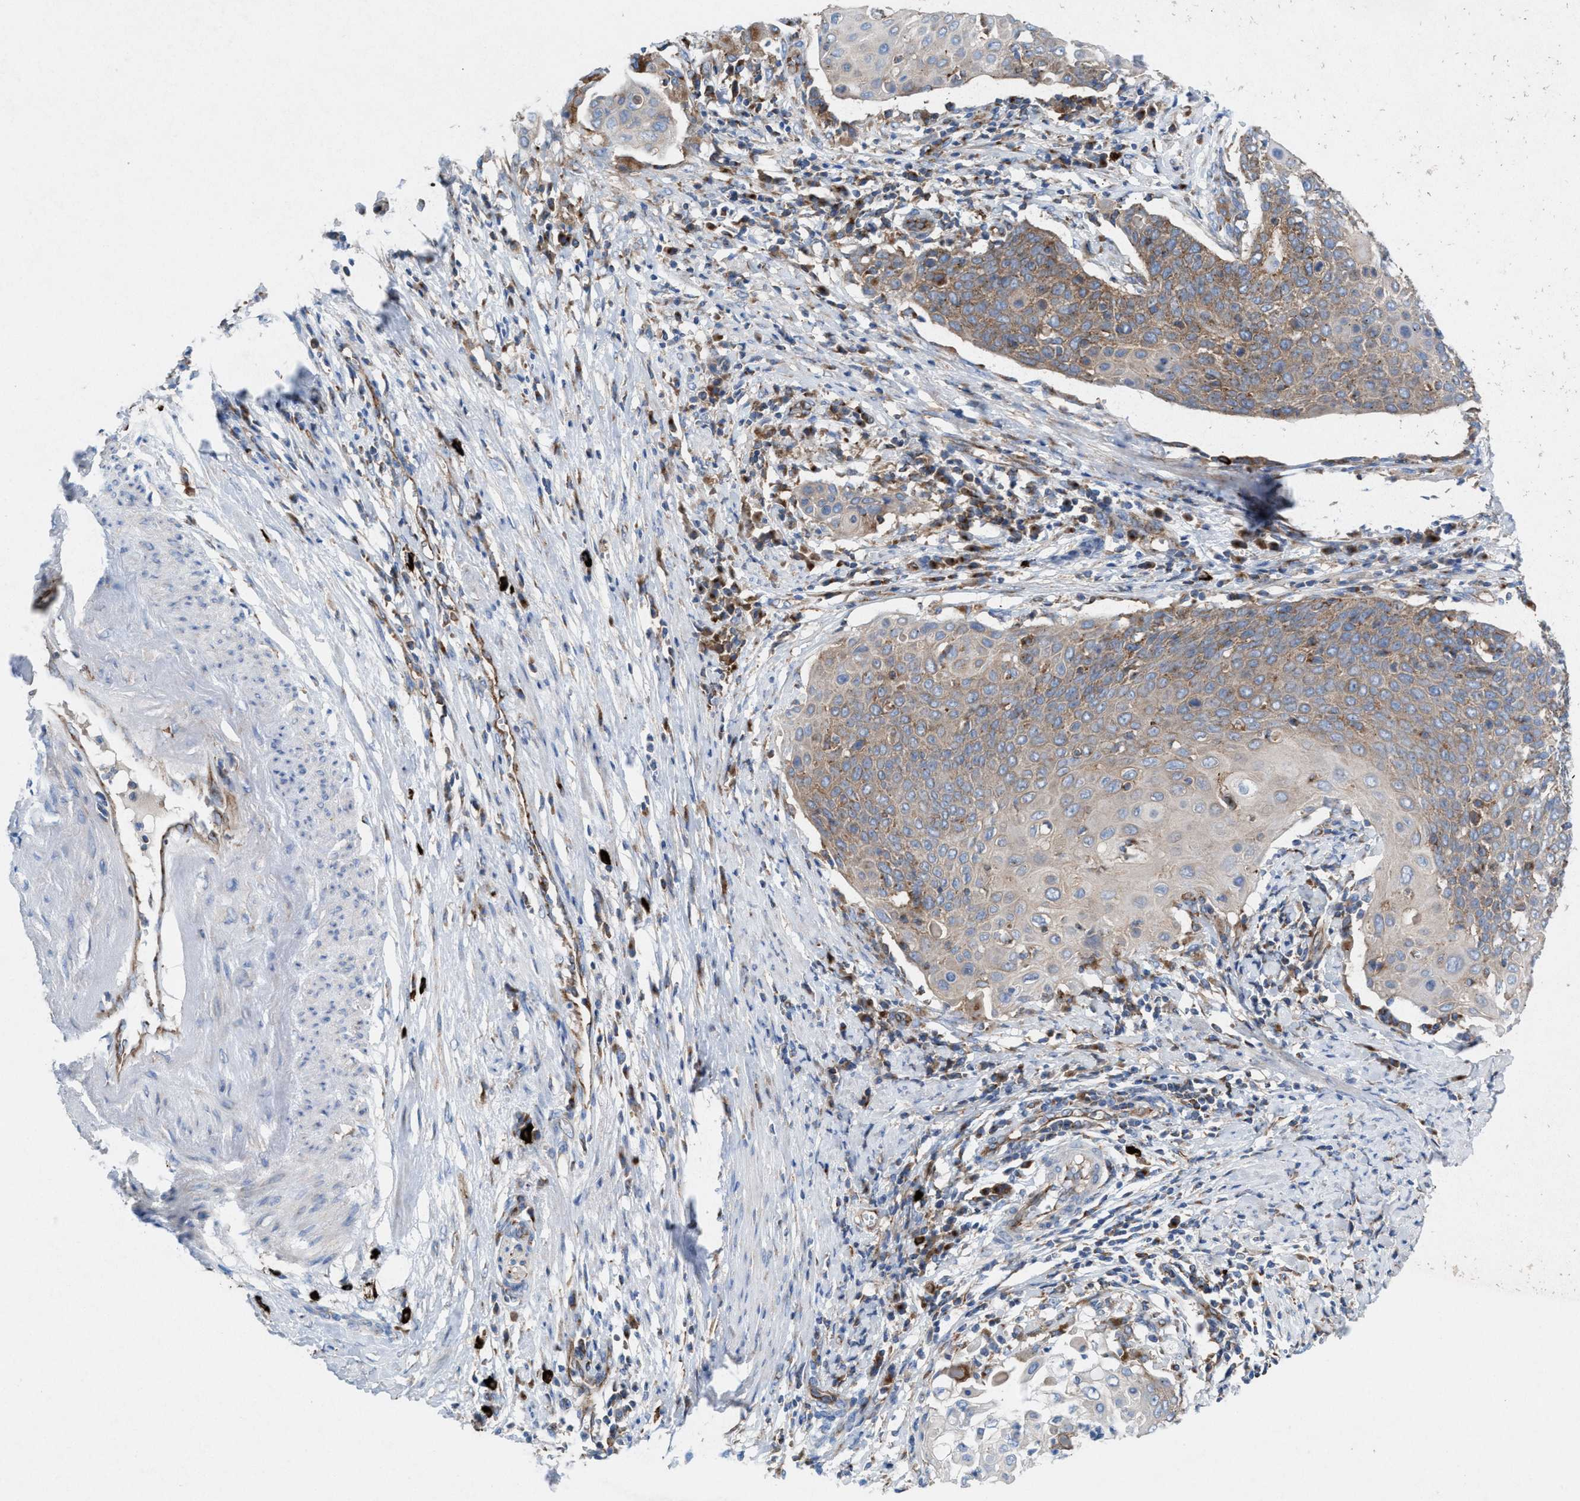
{"staining": {"intensity": "moderate", "quantity": ">75%", "location": "cytoplasmic/membranous"}, "tissue": "cervical cancer", "cell_type": "Tumor cells", "image_type": "cancer", "snomed": [{"axis": "morphology", "description": "Squamous cell carcinoma, NOS"}, {"axis": "topography", "description": "Cervix"}], "caption": "Human squamous cell carcinoma (cervical) stained for a protein (brown) displays moderate cytoplasmic/membranous positive positivity in approximately >75% of tumor cells.", "gene": "NYAP1", "patient": {"sex": "female", "age": 39}}